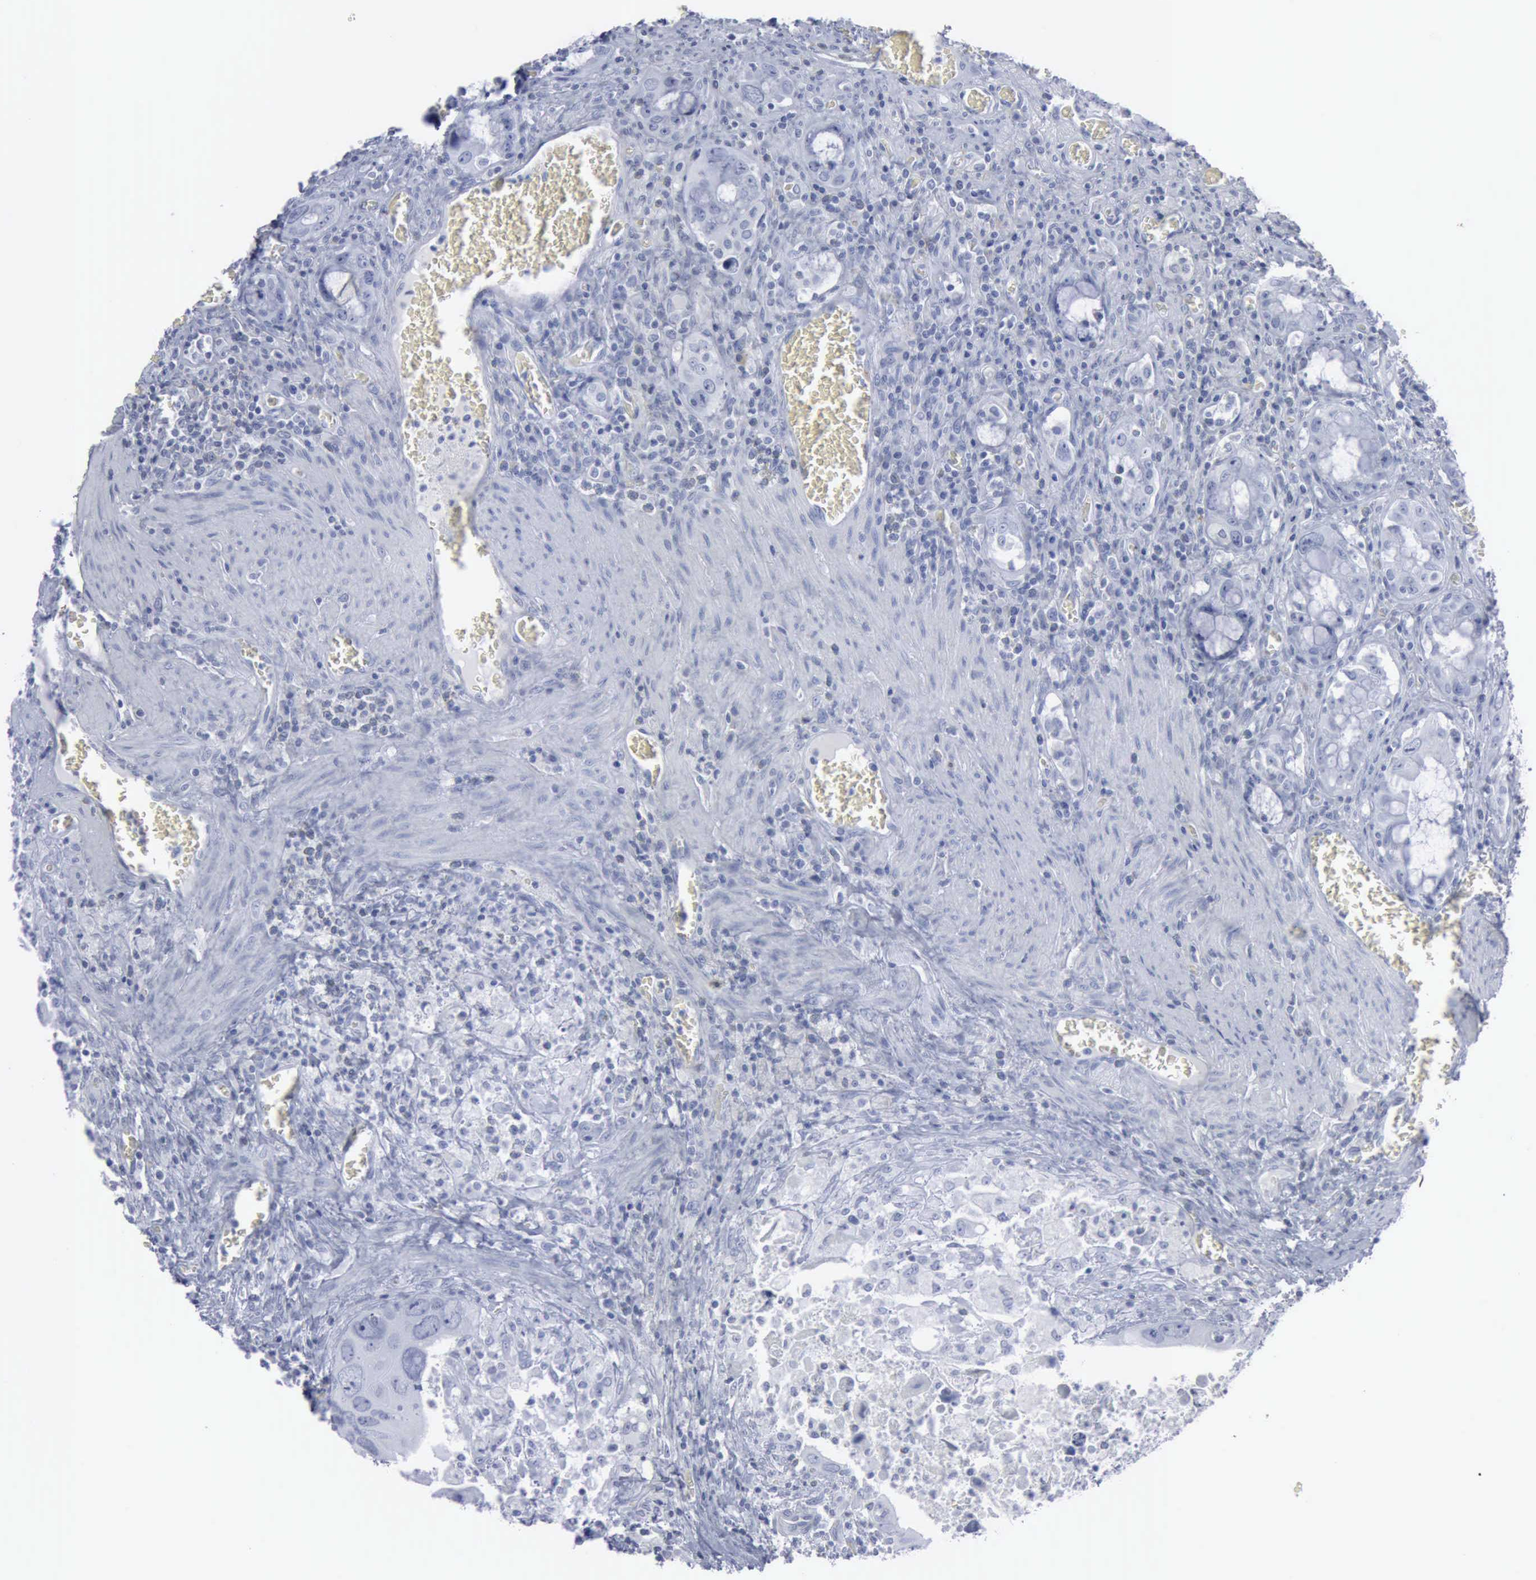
{"staining": {"intensity": "negative", "quantity": "none", "location": "none"}, "tissue": "colorectal cancer", "cell_type": "Tumor cells", "image_type": "cancer", "snomed": [{"axis": "morphology", "description": "Adenocarcinoma, NOS"}, {"axis": "topography", "description": "Rectum"}], "caption": "An image of human adenocarcinoma (colorectal) is negative for staining in tumor cells.", "gene": "VCAM1", "patient": {"sex": "male", "age": 70}}